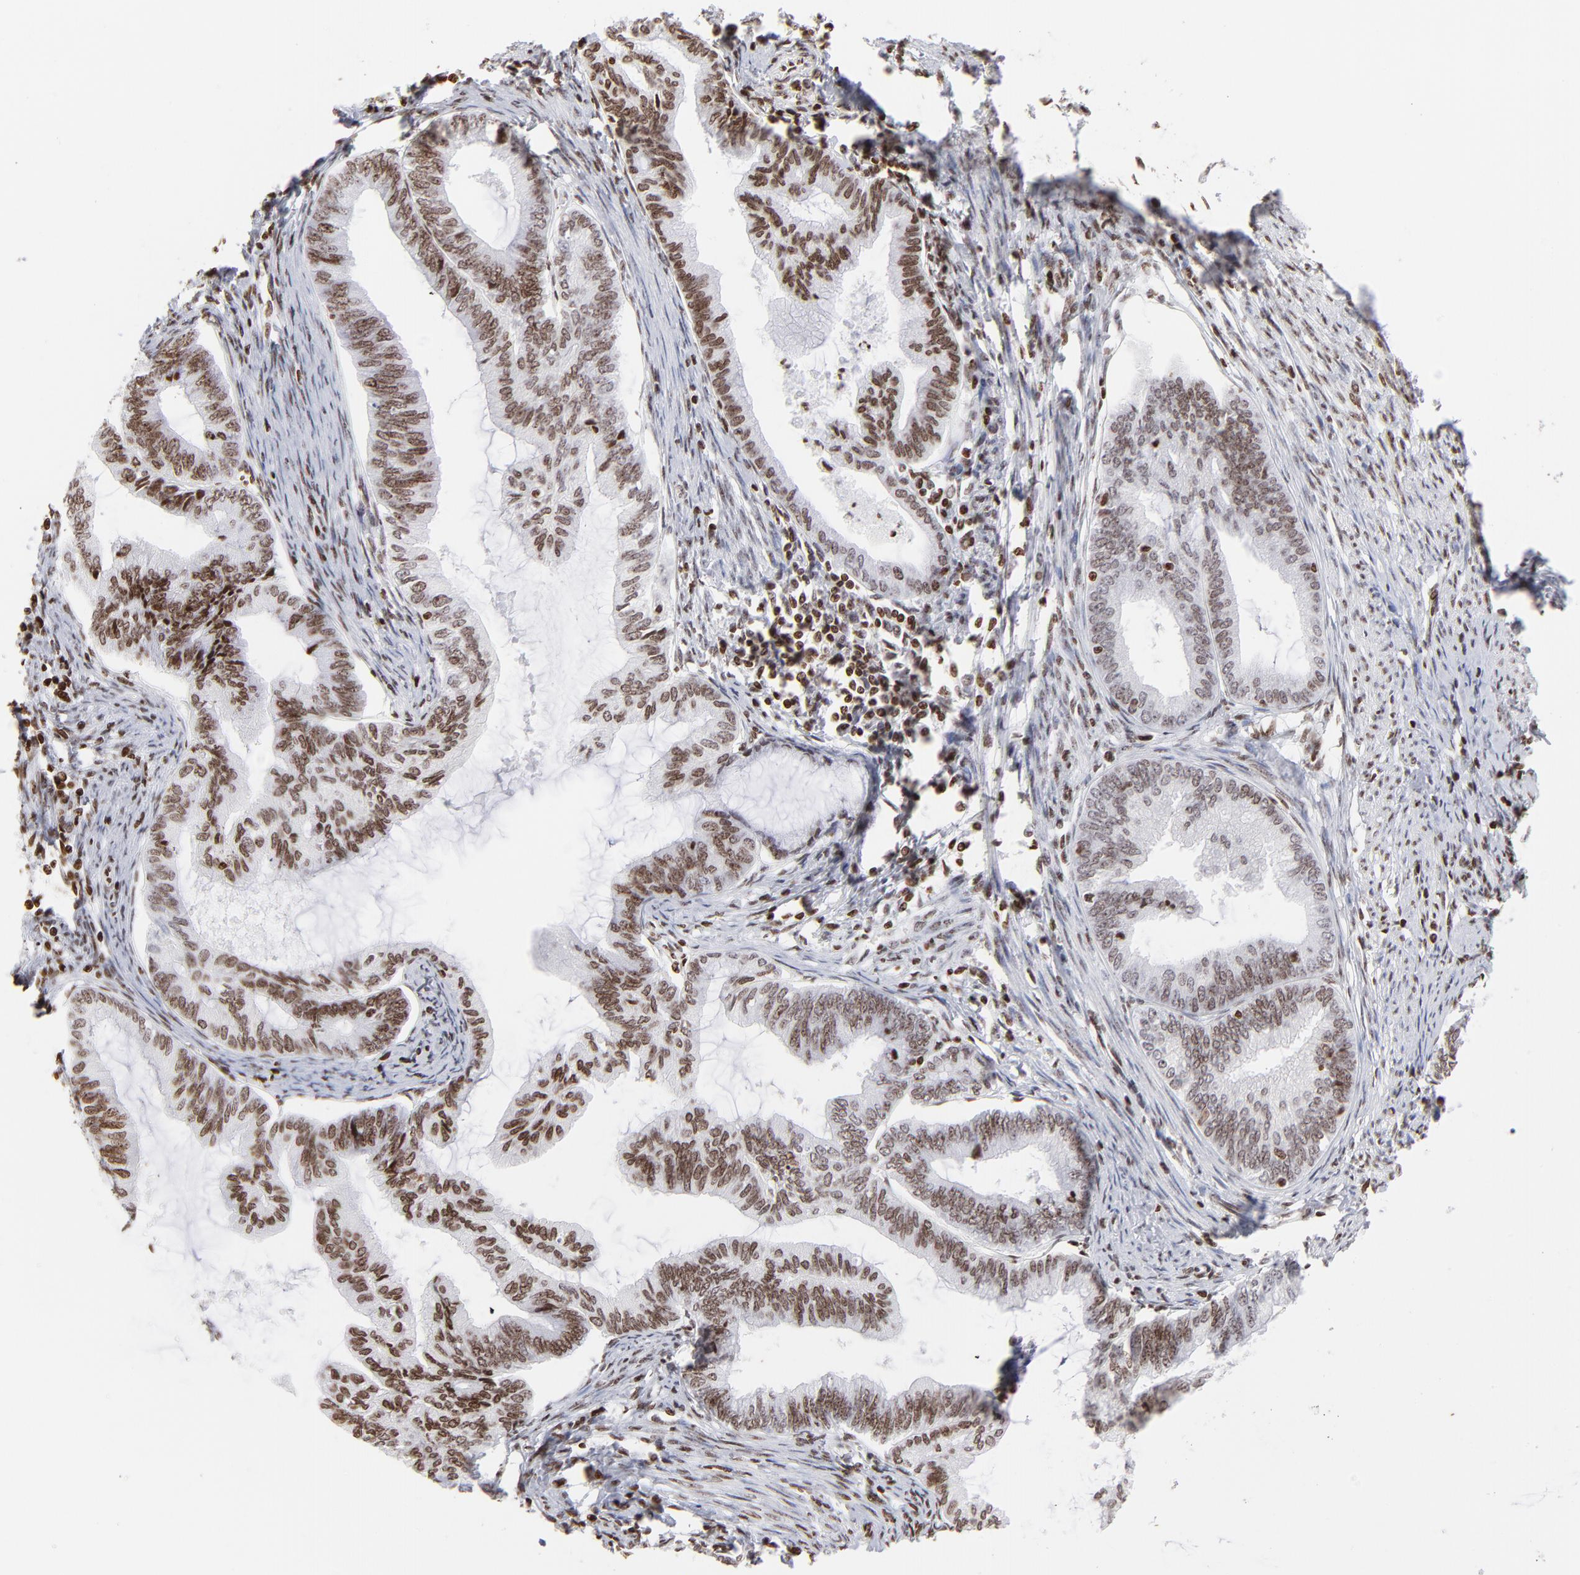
{"staining": {"intensity": "moderate", "quantity": ">75%", "location": "nuclear"}, "tissue": "endometrial cancer", "cell_type": "Tumor cells", "image_type": "cancer", "snomed": [{"axis": "morphology", "description": "Adenocarcinoma, NOS"}, {"axis": "topography", "description": "Endometrium"}], "caption": "A micrograph showing moderate nuclear staining in about >75% of tumor cells in endometrial cancer (adenocarcinoma), as visualized by brown immunohistochemical staining.", "gene": "RTL4", "patient": {"sex": "female", "age": 86}}